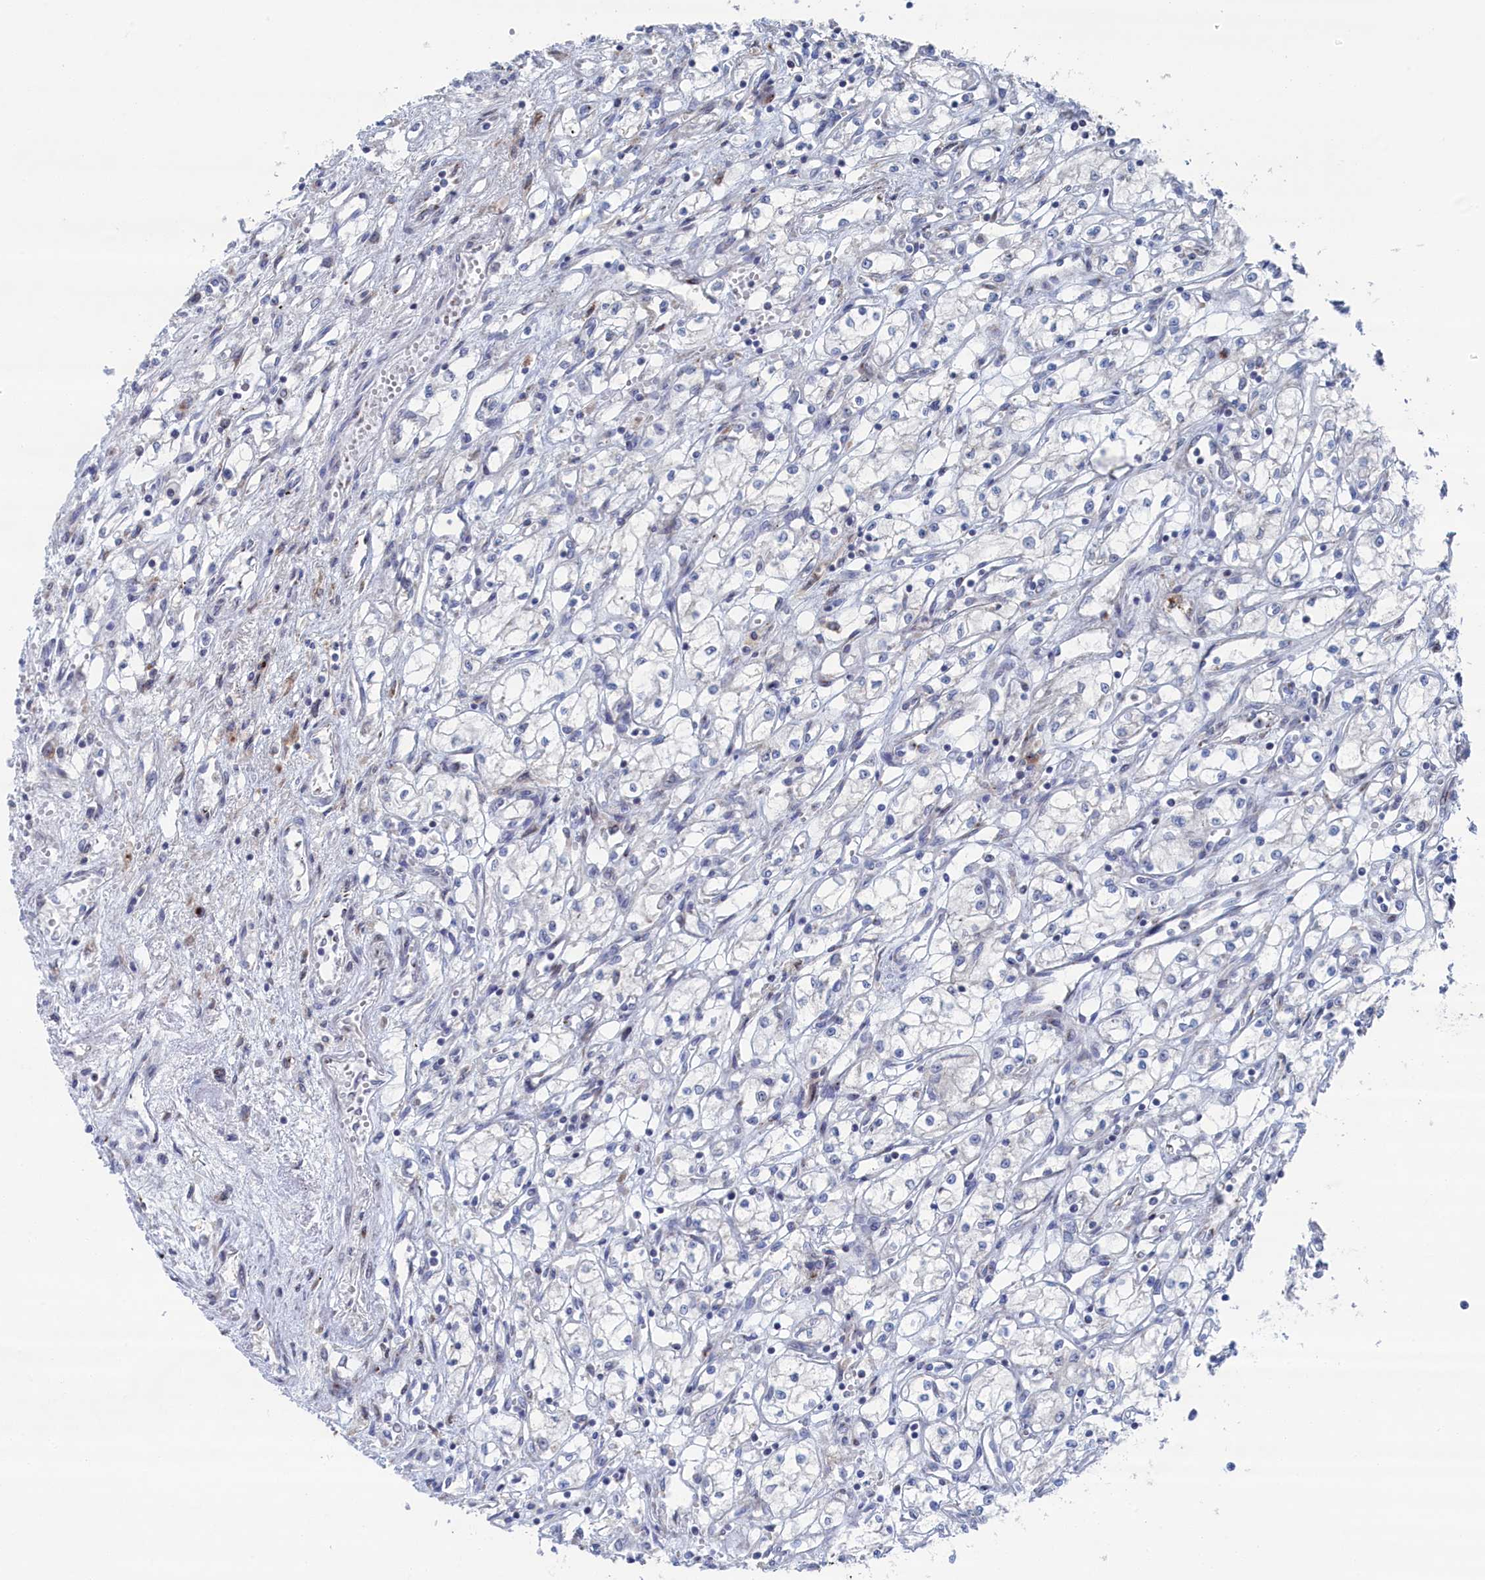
{"staining": {"intensity": "negative", "quantity": "none", "location": "none"}, "tissue": "renal cancer", "cell_type": "Tumor cells", "image_type": "cancer", "snomed": [{"axis": "morphology", "description": "Adenocarcinoma, NOS"}, {"axis": "topography", "description": "Kidney"}], "caption": "Photomicrograph shows no protein positivity in tumor cells of adenocarcinoma (renal) tissue. The staining is performed using DAB (3,3'-diaminobenzidine) brown chromogen with nuclei counter-stained in using hematoxylin.", "gene": "IRX1", "patient": {"sex": "male", "age": 59}}